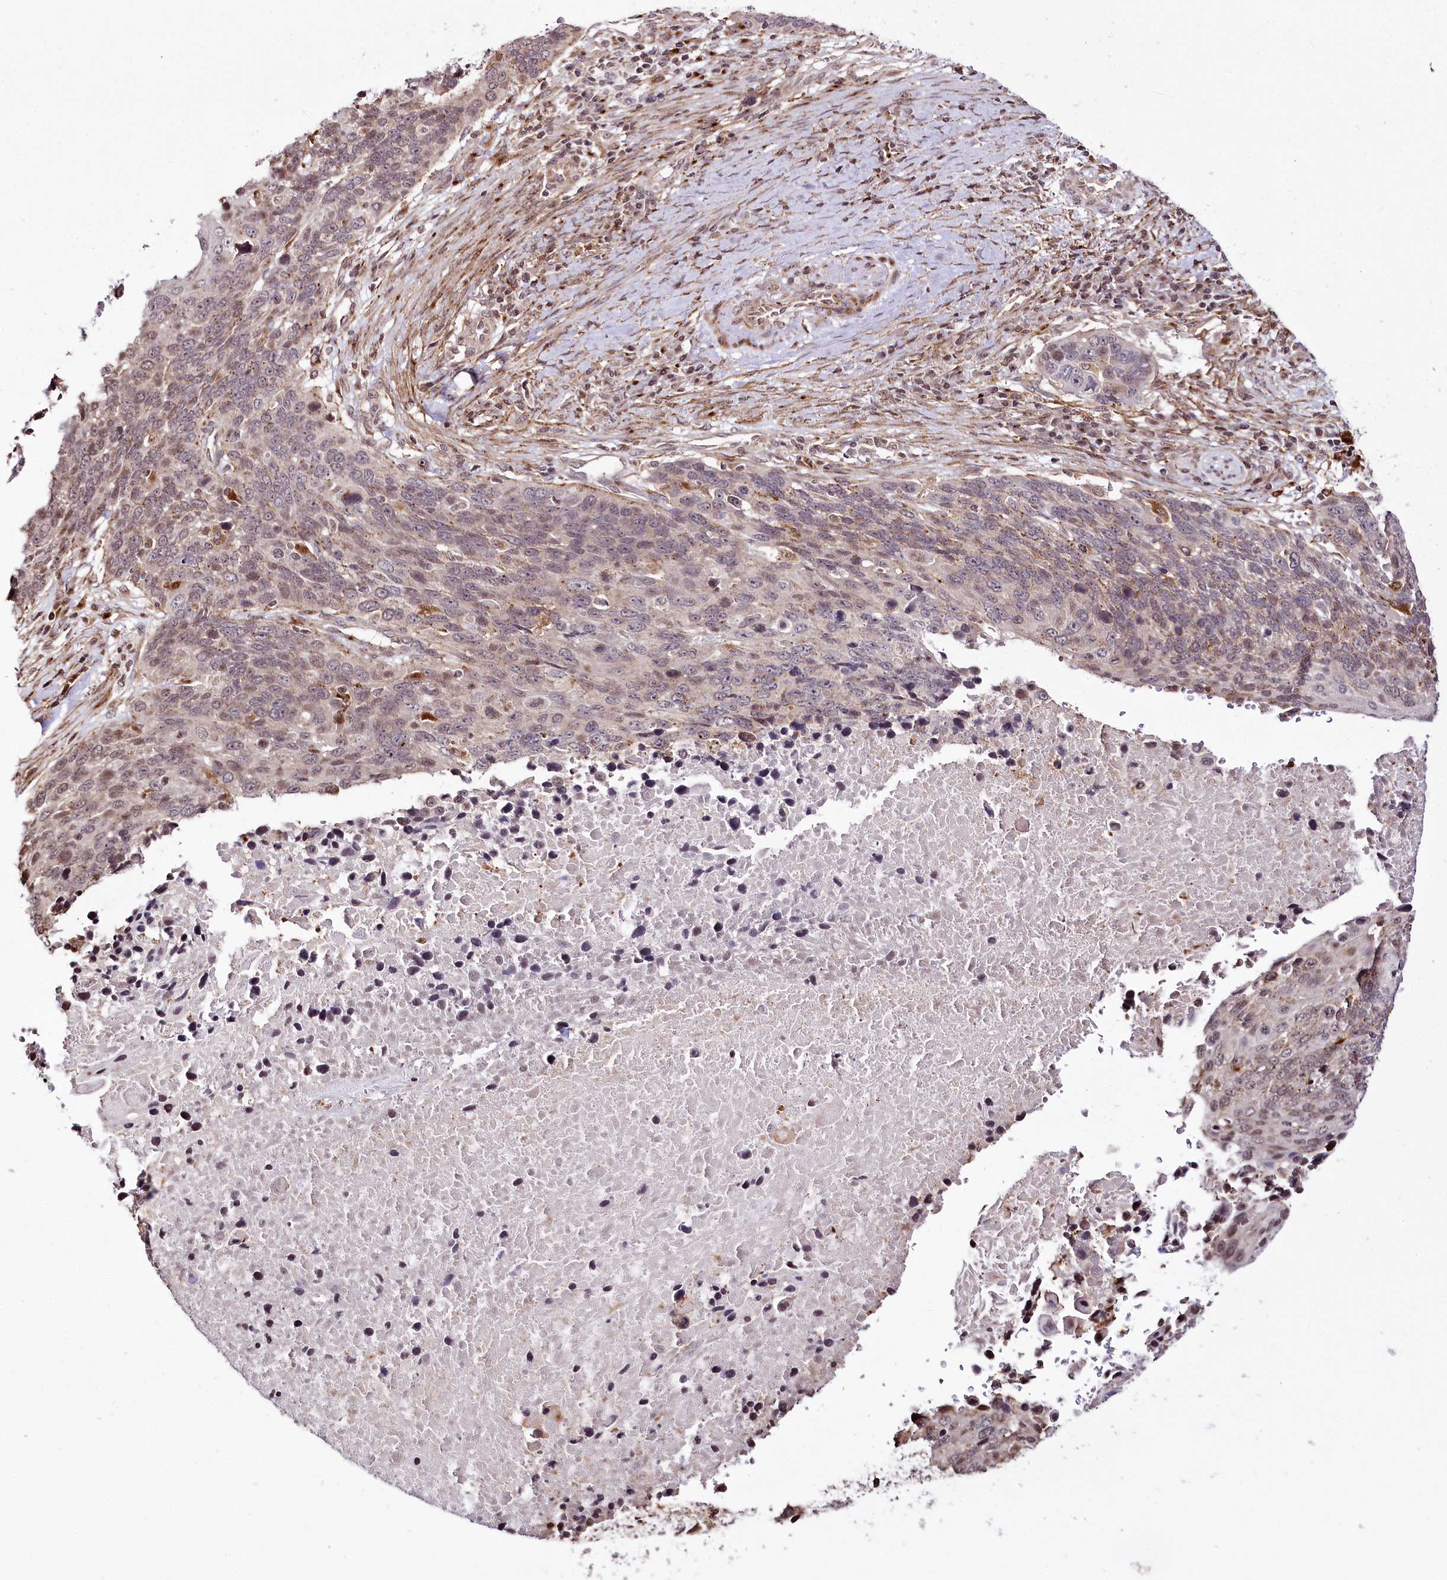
{"staining": {"intensity": "weak", "quantity": "<25%", "location": "nuclear"}, "tissue": "lung cancer", "cell_type": "Tumor cells", "image_type": "cancer", "snomed": [{"axis": "morphology", "description": "Normal tissue, NOS"}, {"axis": "morphology", "description": "Squamous cell carcinoma, NOS"}, {"axis": "topography", "description": "Lymph node"}, {"axis": "topography", "description": "Lung"}], "caption": "IHC of human lung squamous cell carcinoma reveals no staining in tumor cells.", "gene": "HOXC8", "patient": {"sex": "male", "age": 66}}